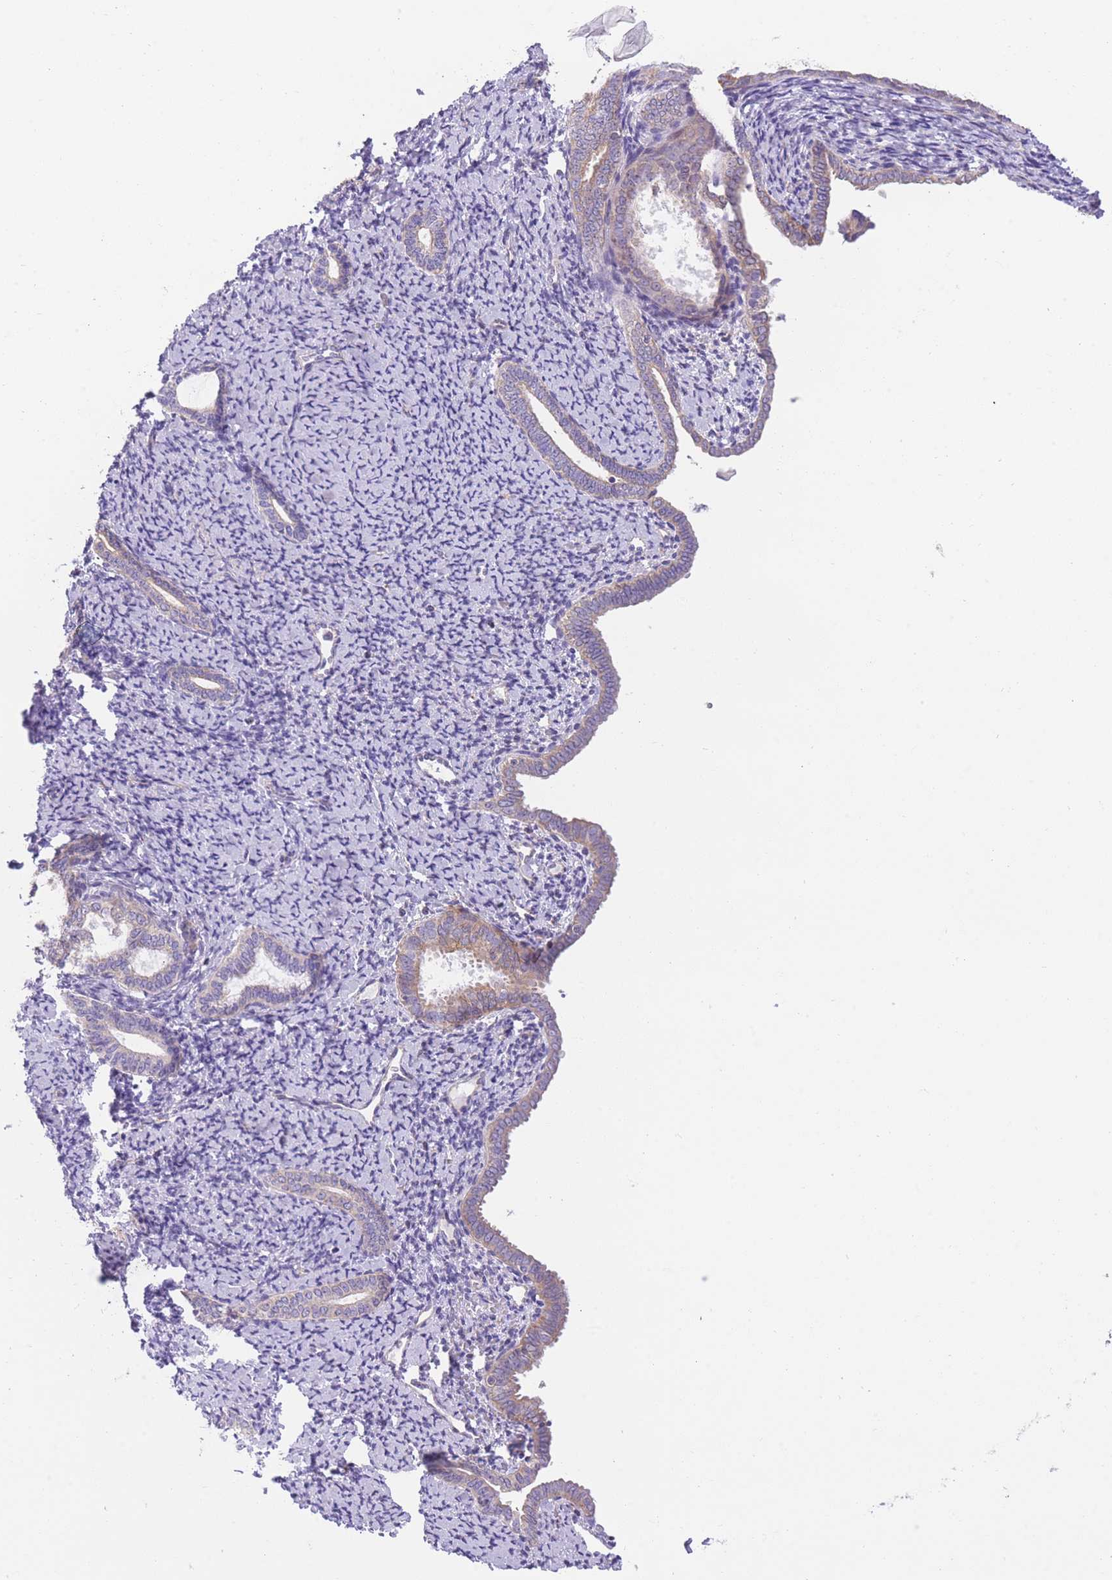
{"staining": {"intensity": "negative", "quantity": "none", "location": "none"}, "tissue": "endometrium", "cell_type": "Cells in endometrial stroma", "image_type": "normal", "snomed": [{"axis": "morphology", "description": "Normal tissue, NOS"}, {"axis": "topography", "description": "Endometrium"}], "caption": "Protein analysis of benign endometrium shows no significant expression in cells in endometrial stroma.", "gene": "BOLA2B", "patient": {"sex": "female", "age": 63}}